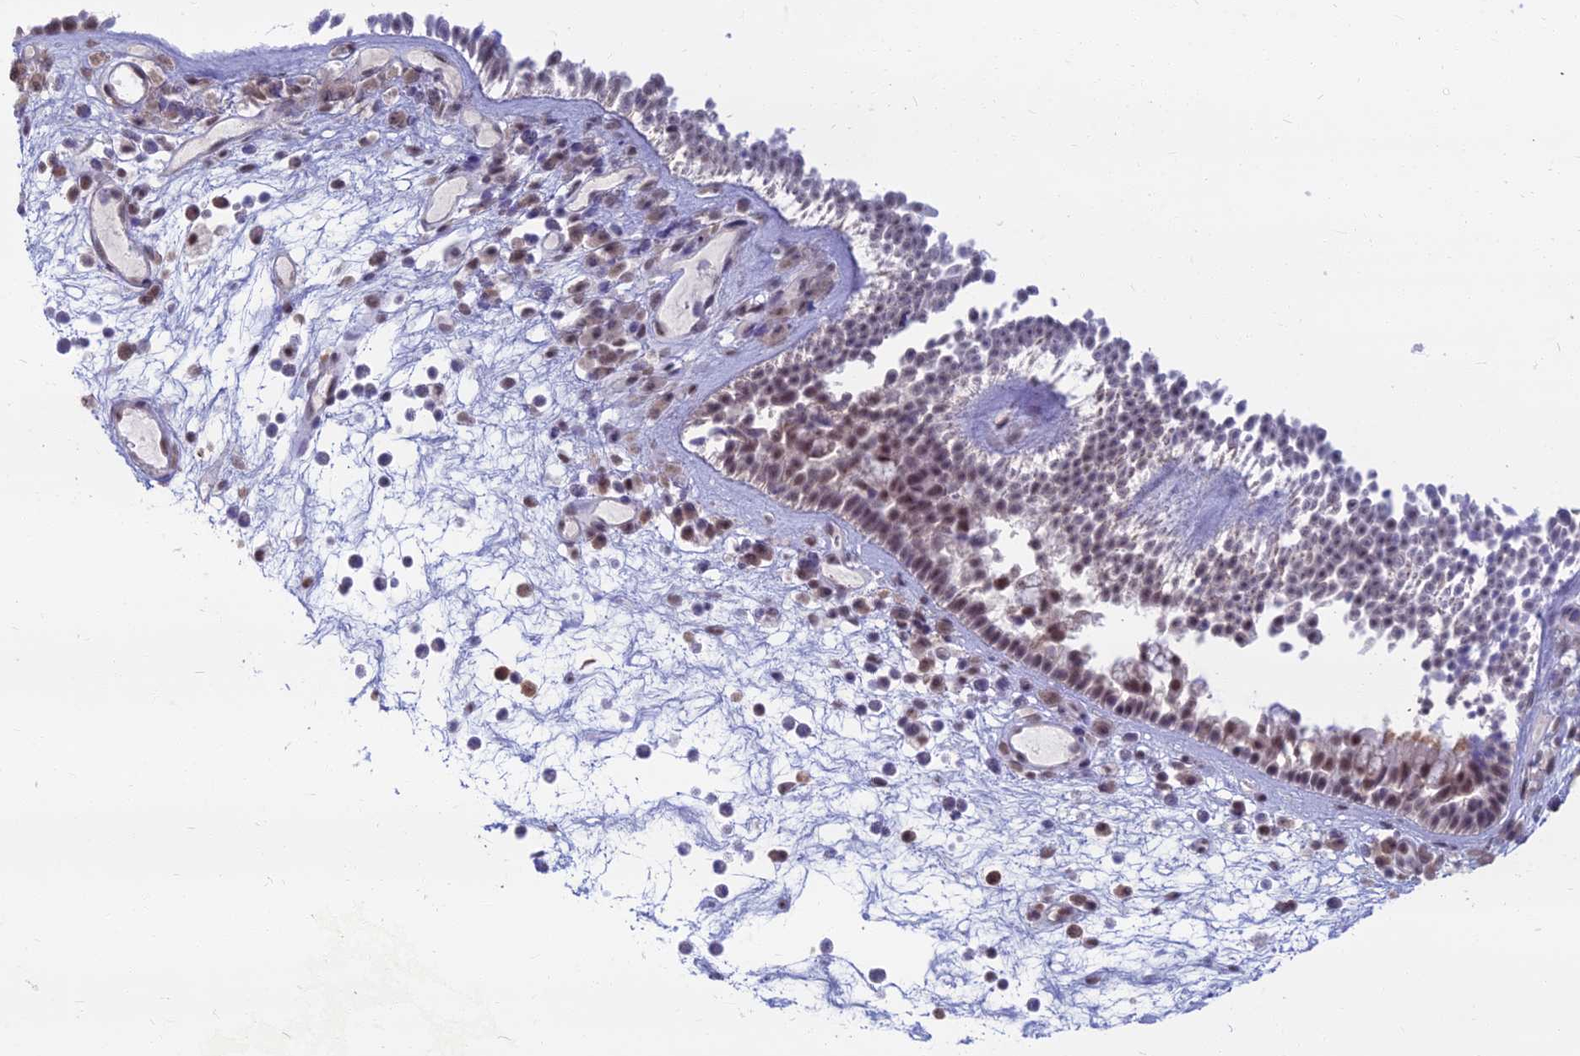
{"staining": {"intensity": "weak", "quantity": "25%-75%", "location": "cytoplasmic/membranous,nuclear"}, "tissue": "nasopharynx", "cell_type": "Respiratory epithelial cells", "image_type": "normal", "snomed": [{"axis": "morphology", "description": "Normal tissue, NOS"}, {"axis": "morphology", "description": "Inflammation, NOS"}, {"axis": "morphology", "description": "Malignant melanoma, Metastatic site"}, {"axis": "topography", "description": "Nasopharynx"}], "caption": "Immunohistochemistry image of benign nasopharynx stained for a protein (brown), which displays low levels of weak cytoplasmic/membranous,nuclear staining in approximately 25%-75% of respiratory epithelial cells.", "gene": "SRSF7", "patient": {"sex": "male", "age": 70}}